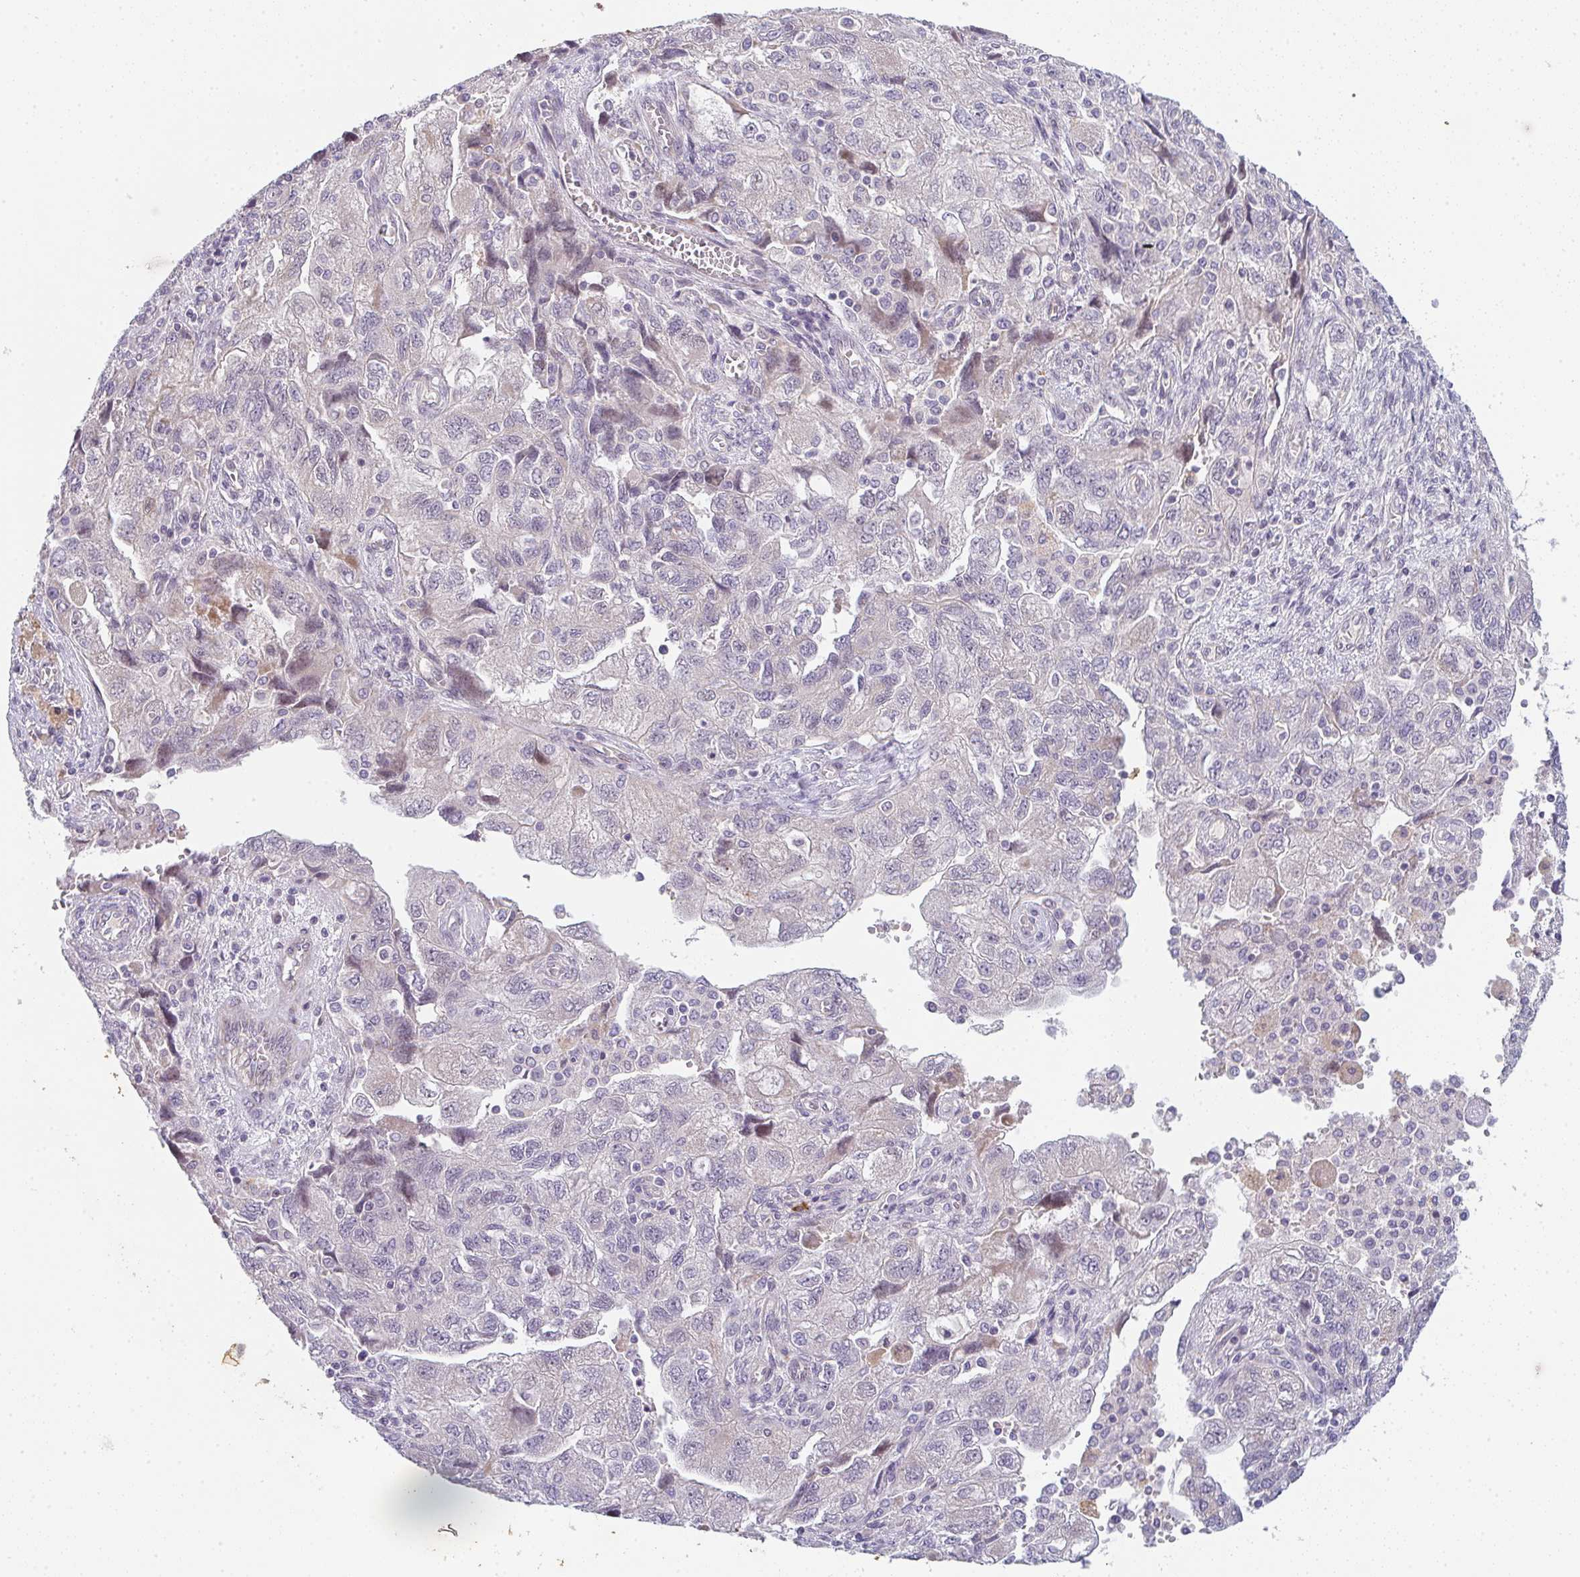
{"staining": {"intensity": "weak", "quantity": "25%-75%", "location": "cytoplasmic/membranous"}, "tissue": "ovarian cancer", "cell_type": "Tumor cells", "image_type": "cancer", "snomed": [{"axis": "morphology", "description": "Carcinoma, NOS"}, {"axis": "morphology", "description": "Cystadenocarcinoma, serous, NOS"}, {"axis": "topography", "description": "Ovary"}], "caption": "The immunohistochemical stain shows weak cytoplasmic/membranous staining in tumor cells of ovarian cancer tissue.", "gene": "TNFRSF10A", "patient": {"sex": "female", "age": 69}}